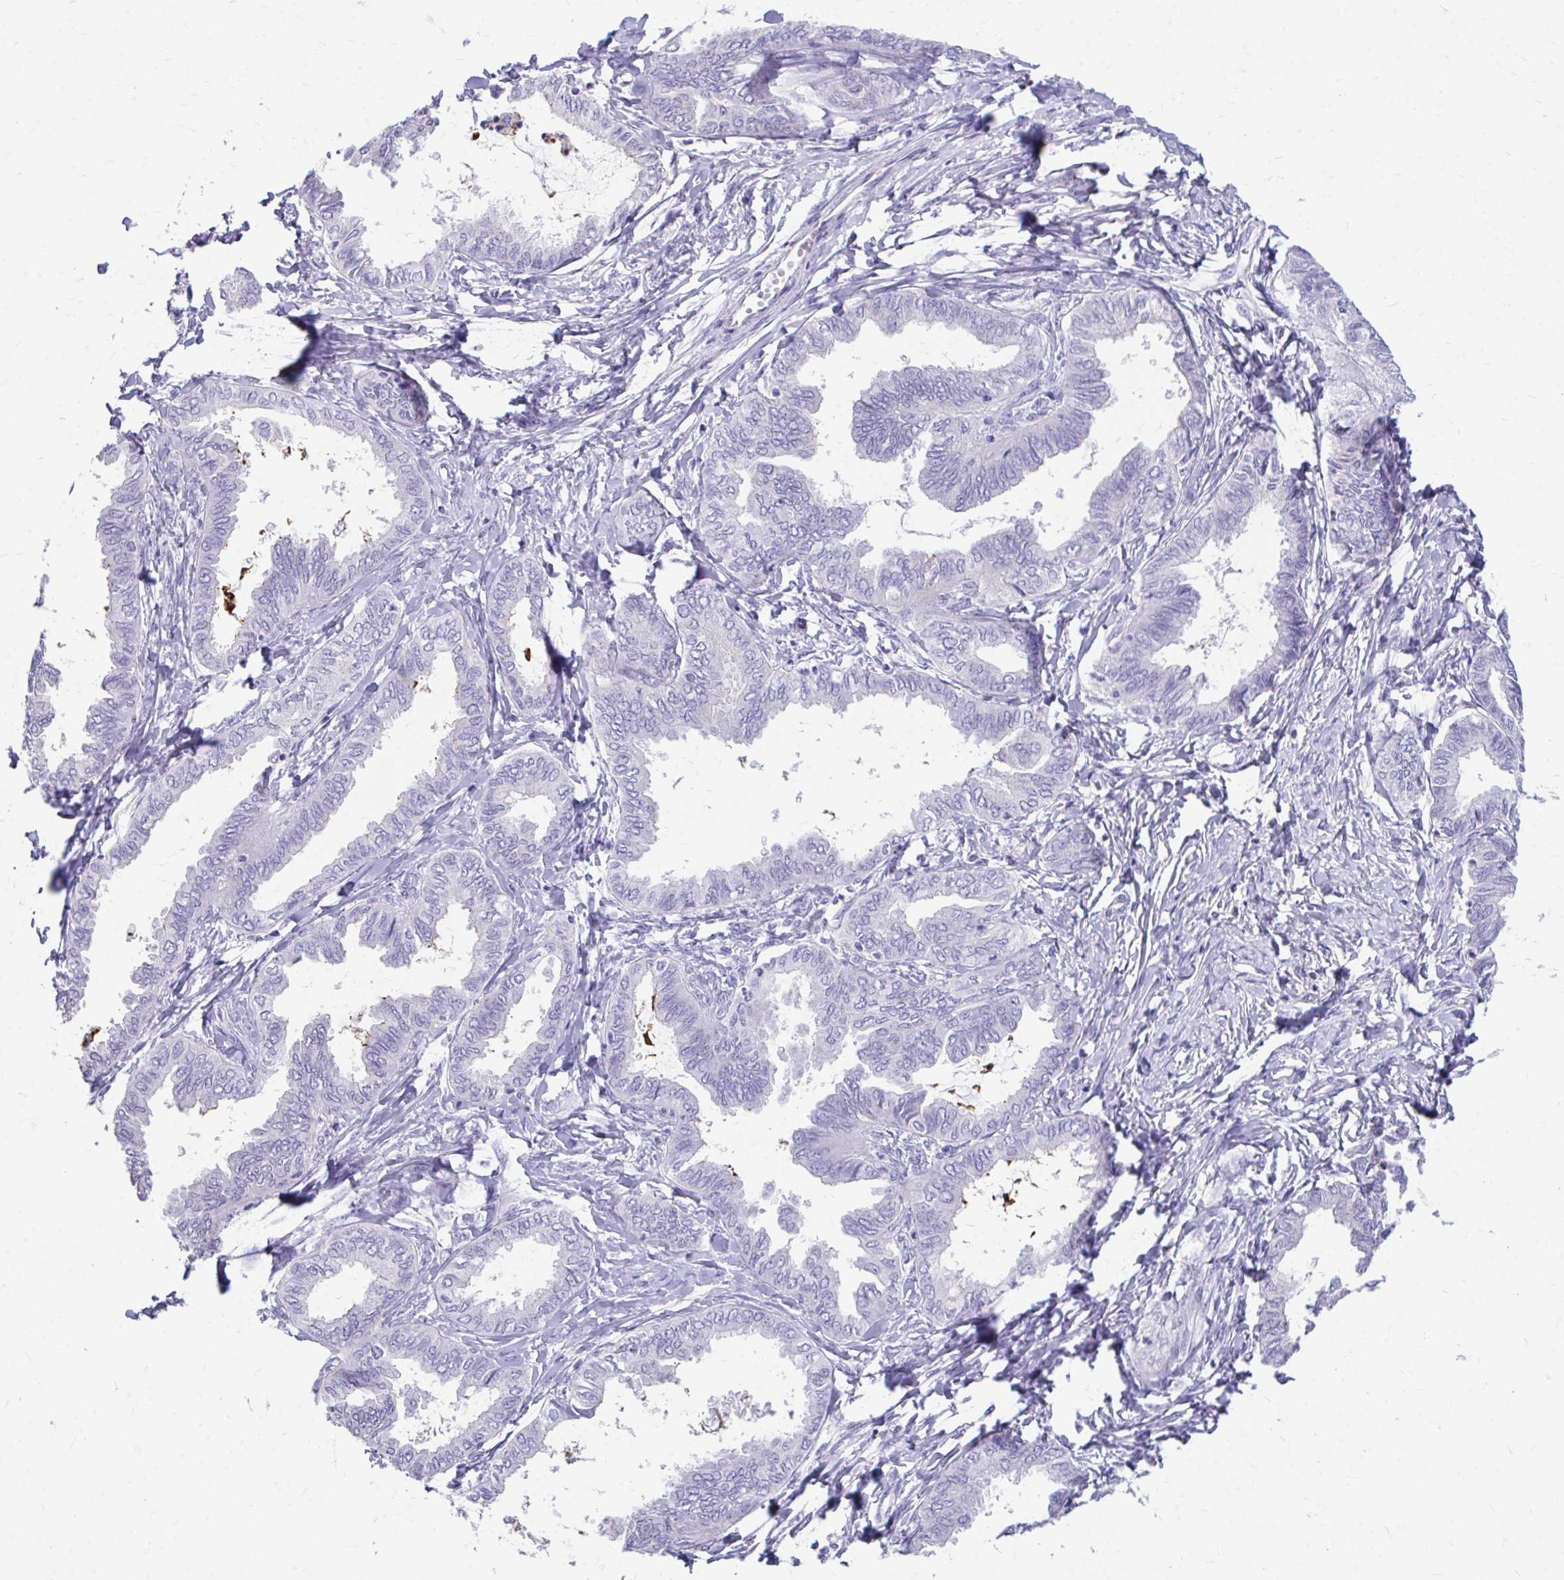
{"staining": {"intensity": "negative", "quantity": "none", "location": "none"}, "tissue": "ovarian cancer", "cell_type": "Tumor cells", "image_type": "cancer", "snomed": [{"axis": "morphology", "description": "Carcinoma, endometroid"}, {"axis": "topography", "description": "Ovary"}], "caption": "Immunohistochemistry image of ovarian cancer (endometroid carcinoma) stained for a protein (brown), which reveals no positivity in tumor cells. The staining is performed using DAB (3,3'-diaminobenzidine) brown chromogen with nuclei counter-stained in using hematoxylin.", "gene": "CFH", "patient": {"sex": "female", "age": 70}}